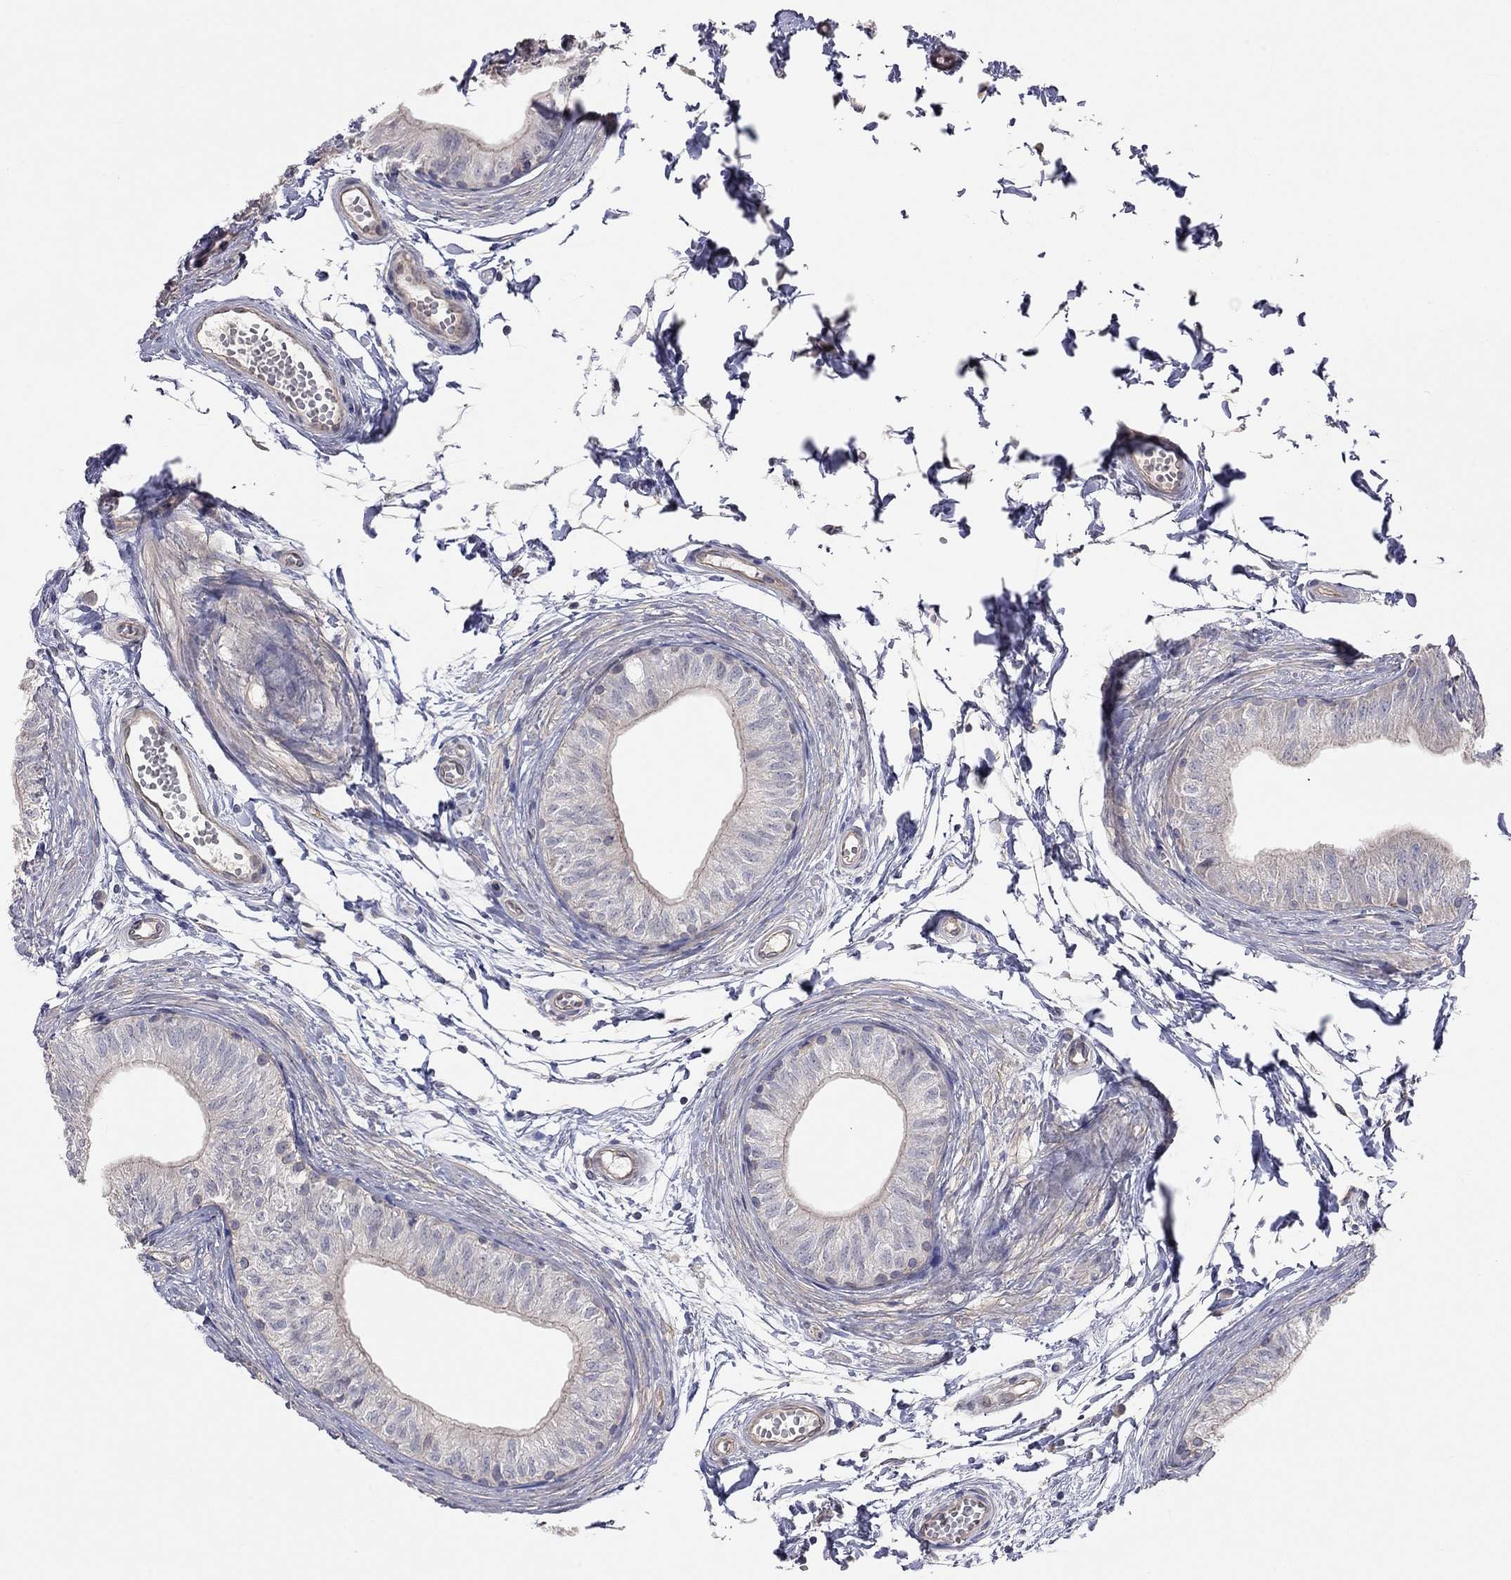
{"staining": {"intensity": "negative", "quantity": "none", "location": "none"}, "tissue": "epididymis", "cell_type": "Glandular cells", "image_type": "normal", "snomed": [{"axis": "morphology", "description": "Normal tissue, NOS"}, {"axis": "topography", "description": "Epididymis"}], "caption": "This is an immunohistochemistry (IHC) image of normal epididymis. There is no positivity in glandular cells.", "gene": "KCNB1", "patient": {"sex": "male", "age": 22}}